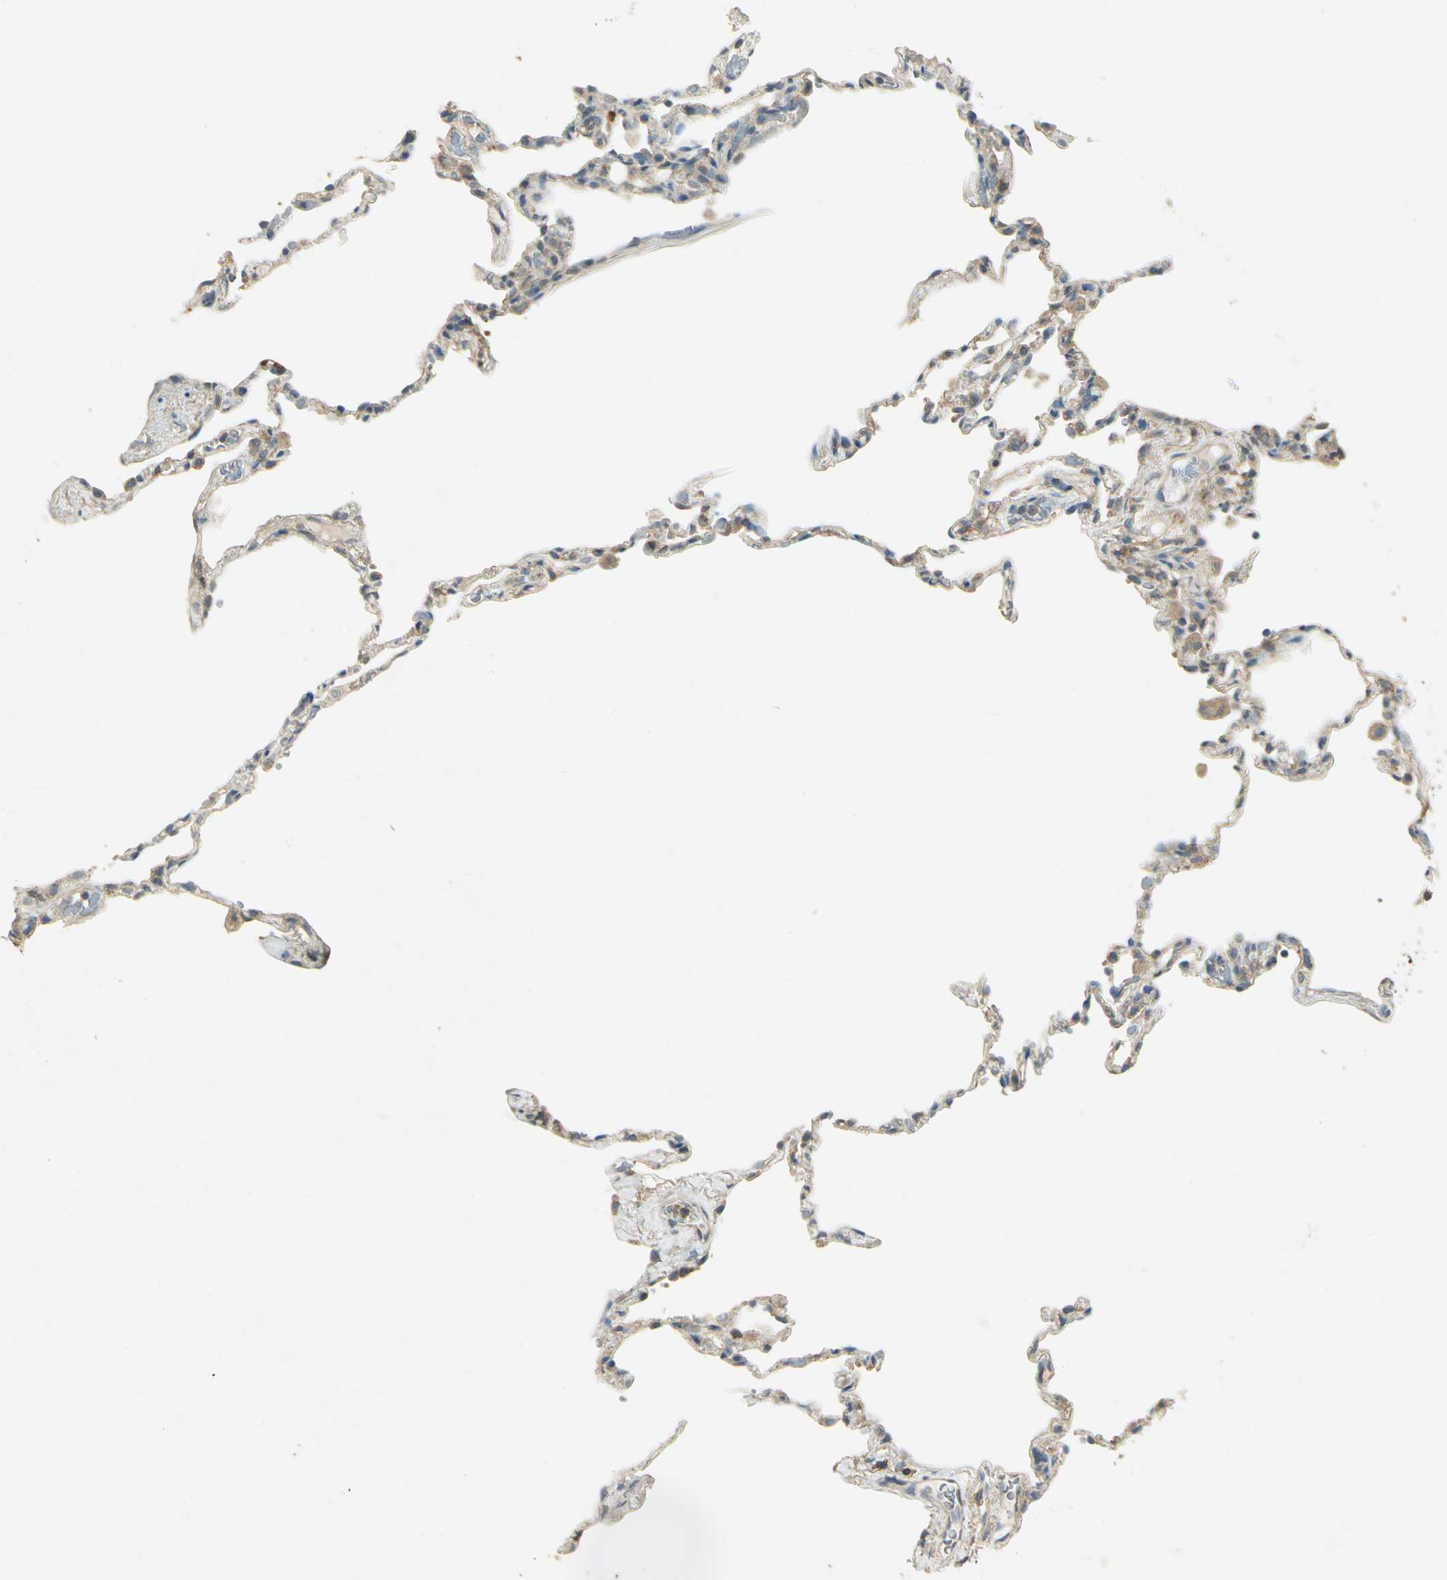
{"staining": {"intensity": "moderate", "quantity": "<25%", "location": "cytoplasmic/membranous"}, "tissue": "lung", "cell_type": "Alveolar cells", "image_type": "normal", "snomed": [{"axis": "morphology", "description": "Normal tissue, NOS"}, {"axis": "topography", "description": "Lung"}], "caption": "Protein expression analysis of benign human lung reveals moderate cytoplasmic/membranous staining in about <25% of alveolar cells.", "gene": "SHC2", "patient": {"sex": "male", "age": 59}}